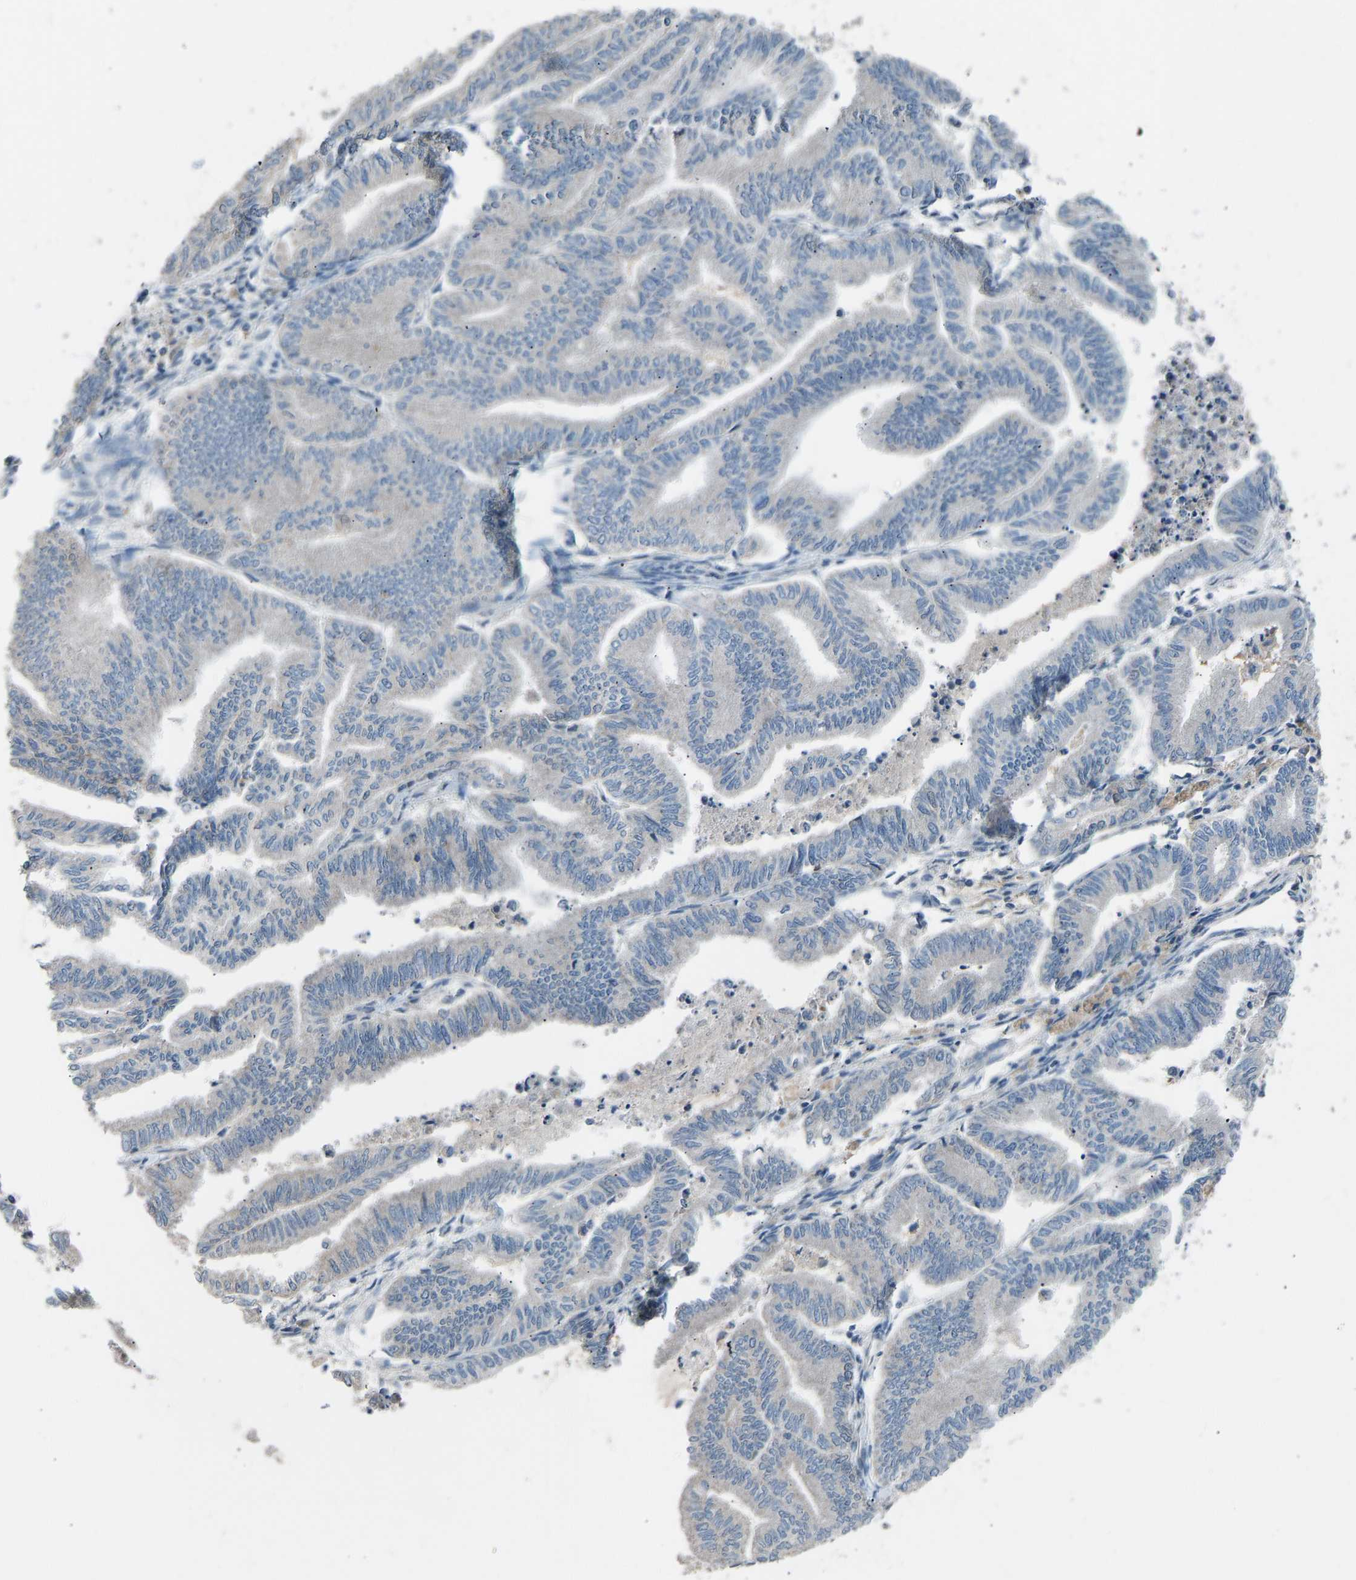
{"staining": {"intensity": "negative", "quantity": "none", "location": "none"}, "tissue": "endometrial cancer", "cell_type": "Tumor cells", "image_type": "cancer", "snomed": [{"axis": "morphology", "description": "Adenocarcinoma, NOS"}, {"axis": "topography", "description": "Endometrium"}], "caption": "An image of endometrial adenocarcinoma stained for a protein displays no brown staining in tumor cells. (DAB immunohistochemistry (IHC) visualized using brightfield microscopy, high magnification).", "gene": "TGFBR3", "patient": {"sex": "female", "age": 79}}